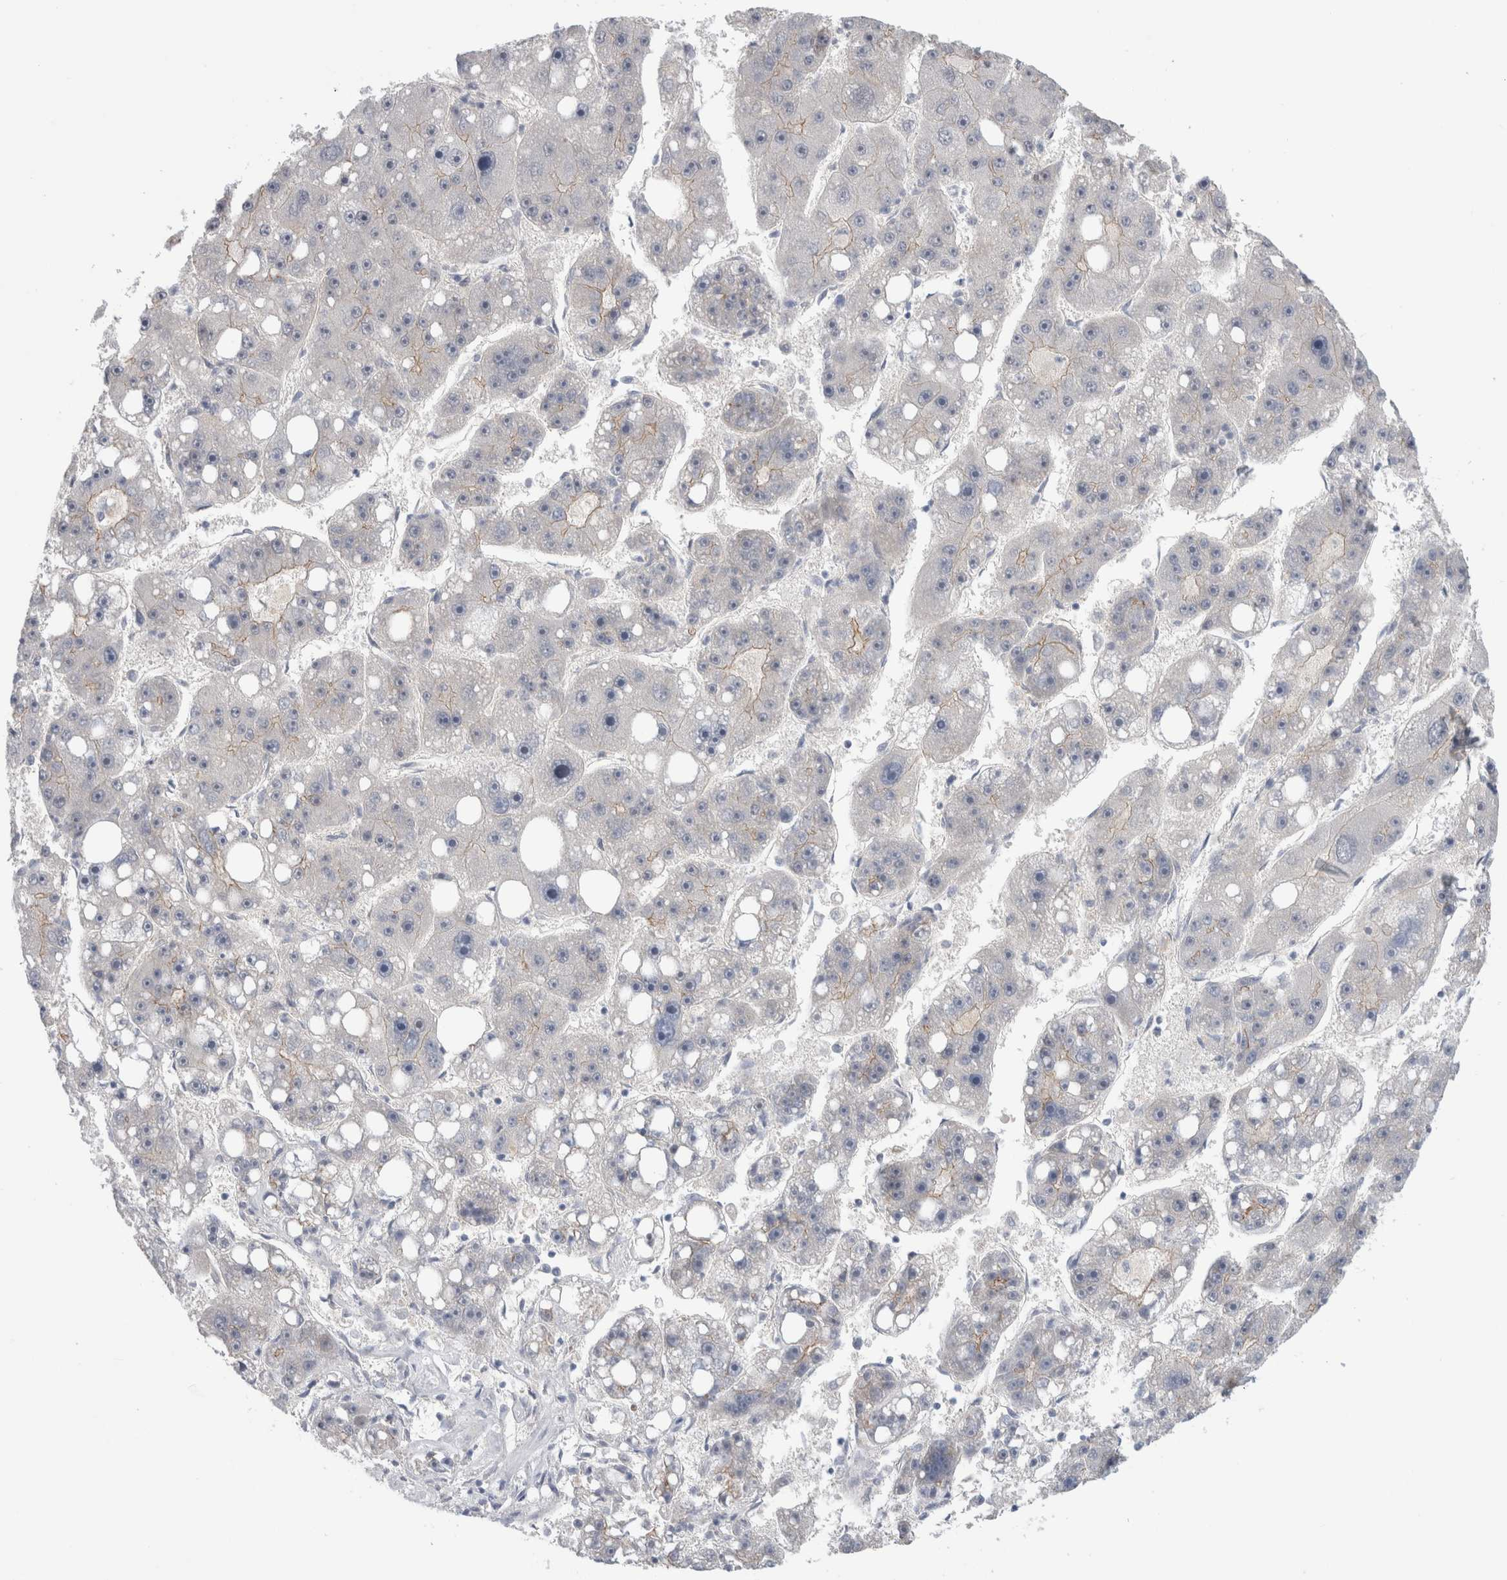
{"staining": {"intensity": "weak", "quantity": "25%-75%", "location": "cytoplasmic/membranous"}, "tissue": "liver cancer", "cell_type": "Tumor cells", "image_type": "cancer", "snomed": [{"axis": "morphology", "description": "Carcinoma, Hepatocellular, NOS"}, {"axis": "topography", "description": "Liver"}], "caption": "Hepatocellular carcinoma (liver) stained with a brown dye shows weak cytoplasmic/membranous positive expression in approximately 25%-75% of tumor cells.", "gene": "TAFA5", "patient": {"sex": "female", "age": 61}}